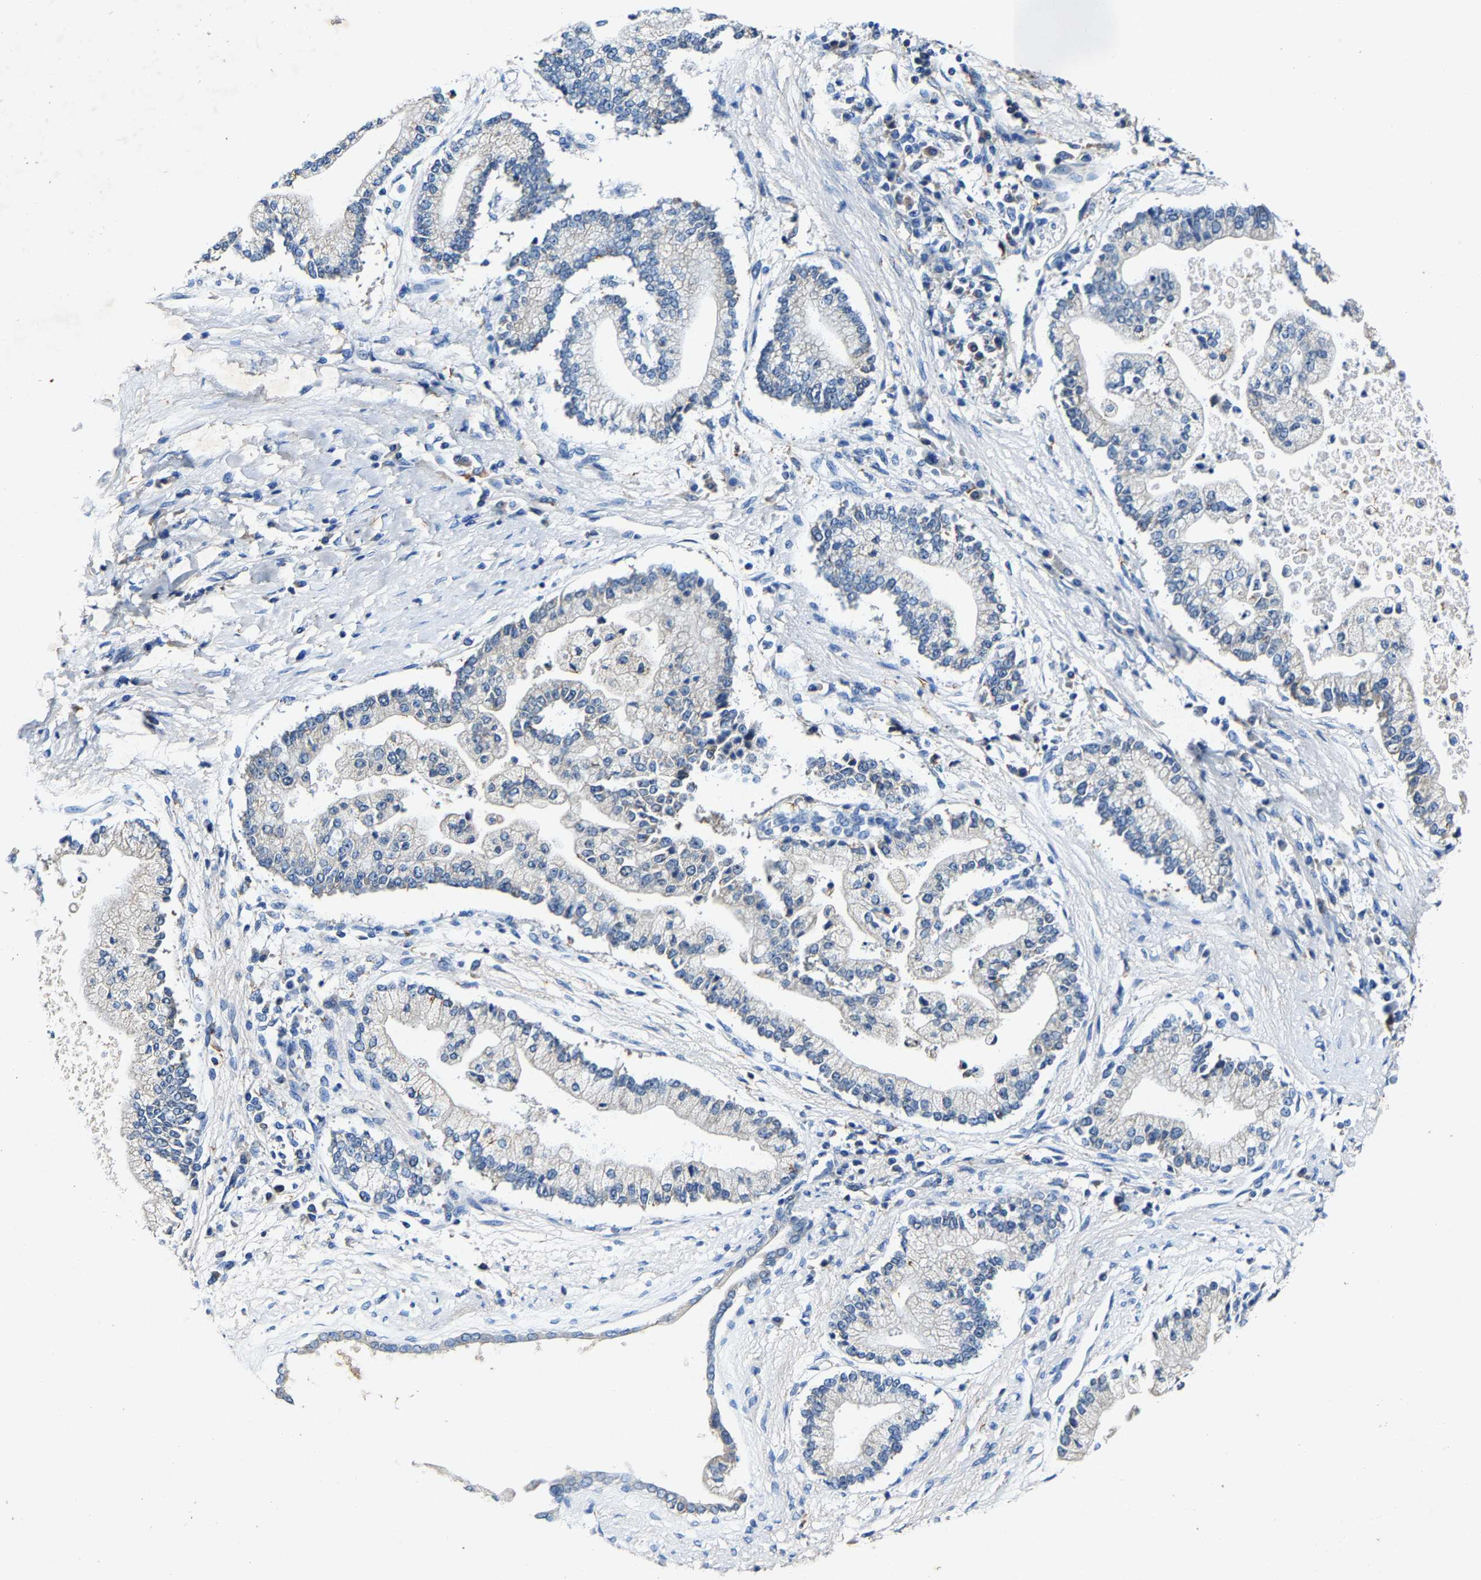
{"staining": {"intensity": "negative", "quantity": "none", "location": "none"}, "tissue": "liver cancer", "cell_type": "Tumor cells", "image_type": "cancer", "snomed": [{"axis": "morphology", "description": "Cholangiocarcinoma"}, {"axis": "topography", "description": "Liver"}], "caption": "Image shows no significant protein positivity in tumor cells of cholangiocarcinoma (liver).", "gene": "SLC25A25", "patient": {"sex": "male", "age": 50}}